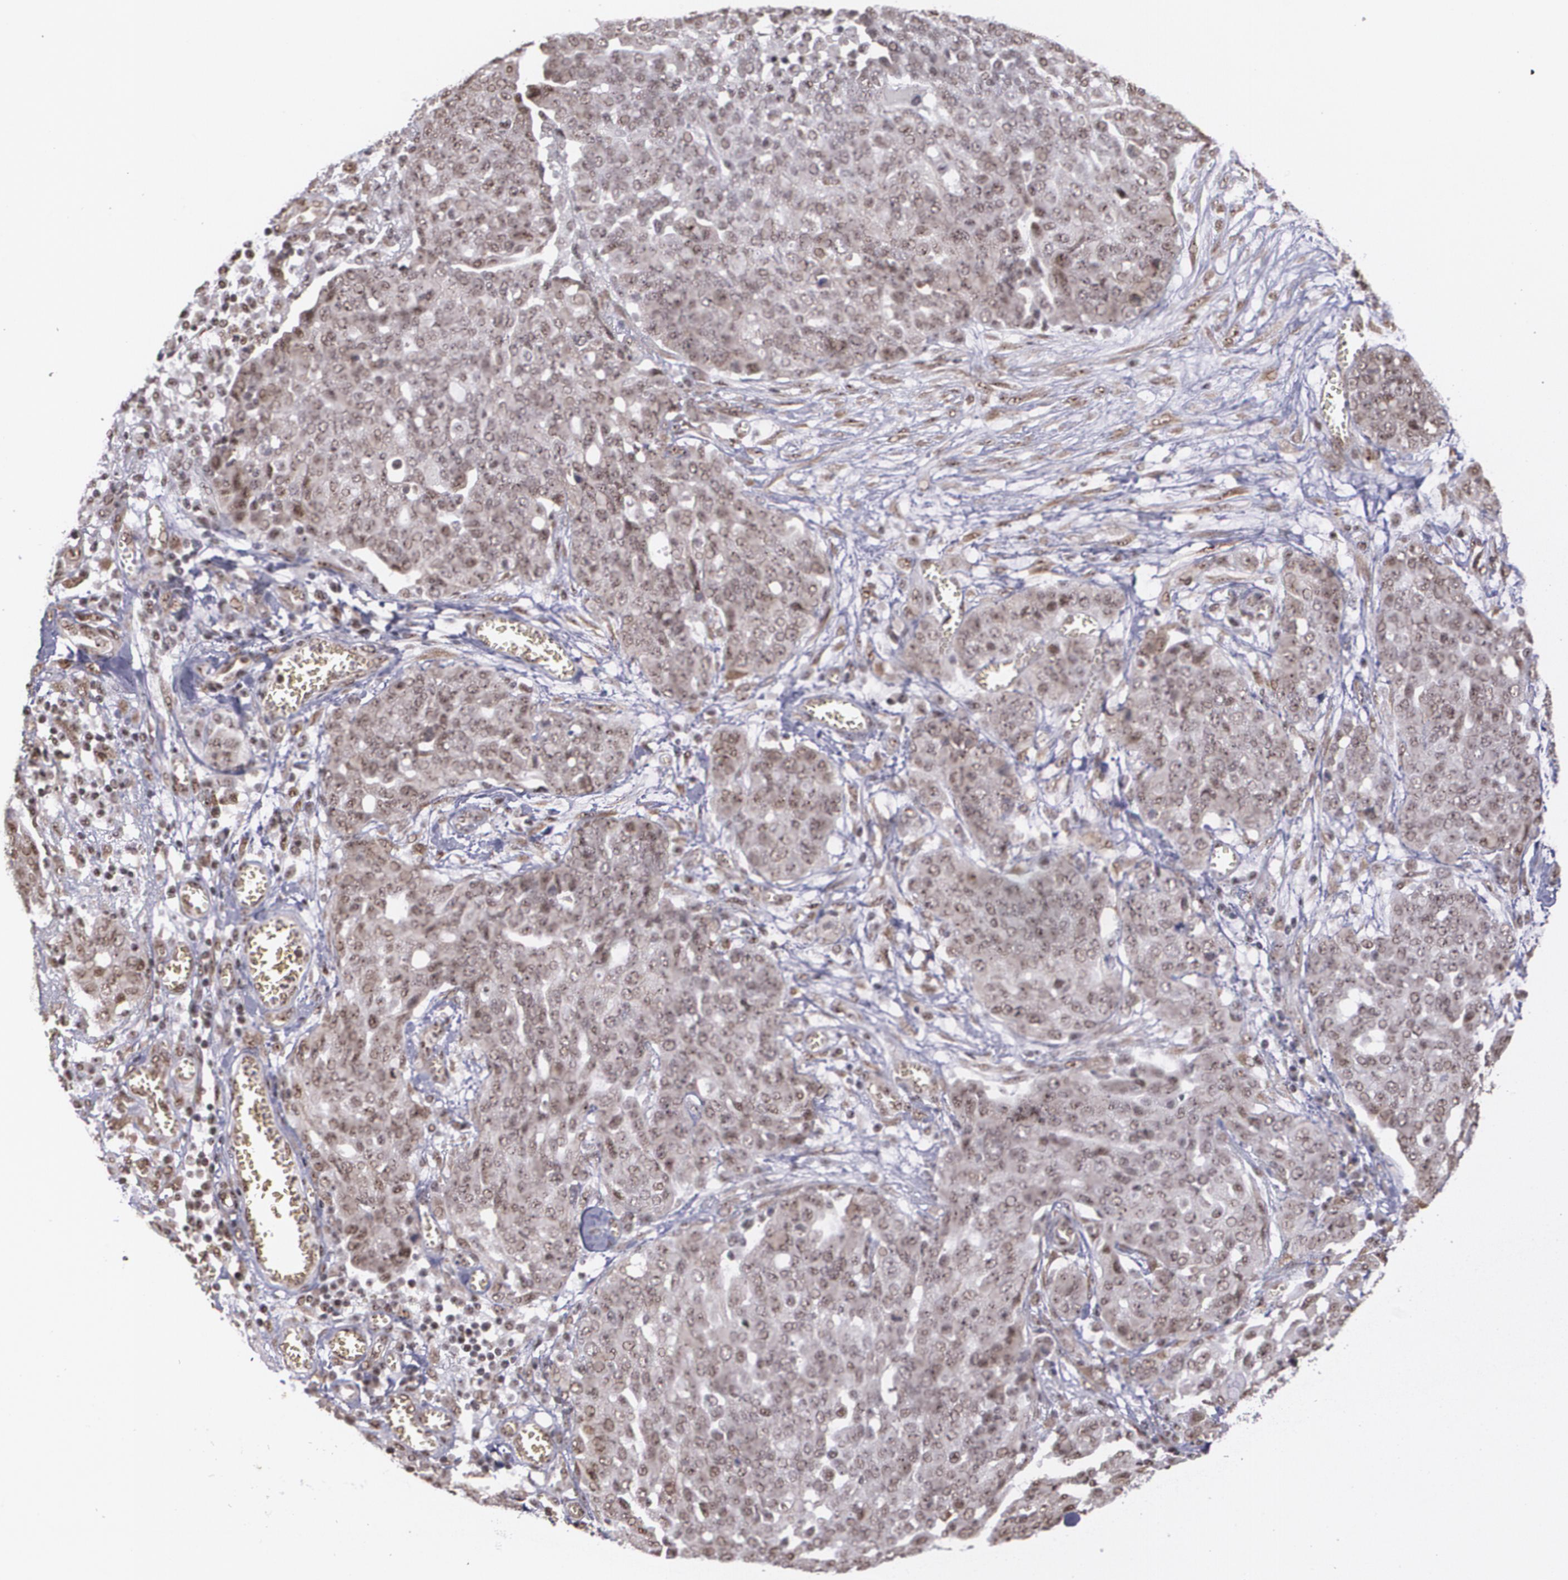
{"staining": {"intensity": "moderate", "quantity": ">75%", "location": "cytoplasmic/membranous,nuclear"}, "tissue": "ovarian cancer", "cell_type": "Tumor cells", "image_type": "cancer", "snomed": [{"axis": "morphology", "description": "Cystadenocarcinoma, serous, NOS"}, {"axis": "topography", "description": "Soft tissue"}, {"axis": "topography", "description": "Ovary"}], "caption": "Moderate cytoplasmic/membranous and nuclear expression for a protein is appreciated in about >75% of tumor cells of ovarian cancer using IHC.", "gene": "C6orf15", "patient": {"sex": "female", "age": 57}}